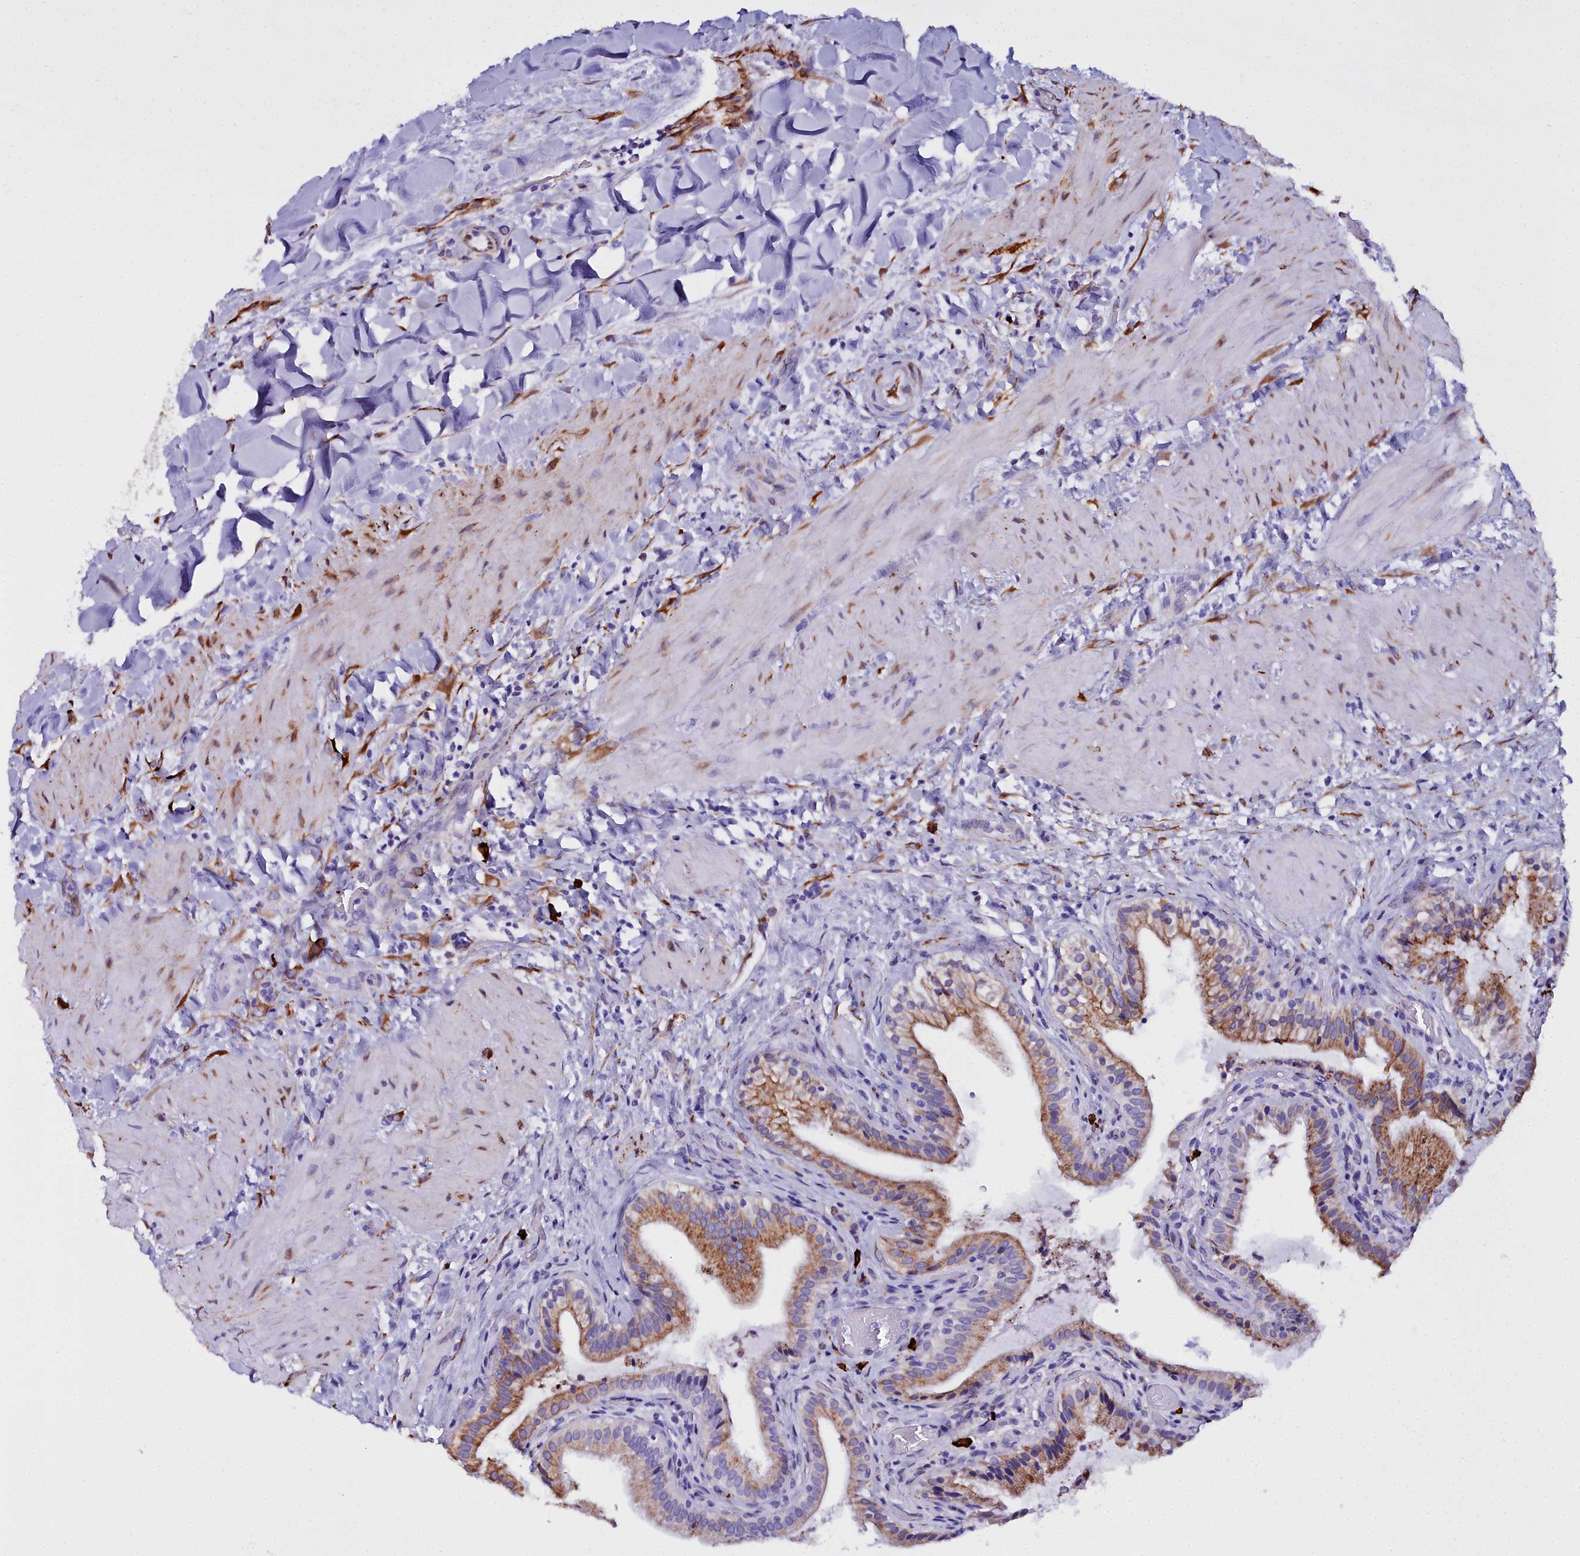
{"staining": {"intensity": "moderate", "quantity": ">75%", "location": "cytoplasmic/membranous"}, "tissue": "gallbladder", "cell_type": "Glandular cells", "image_type": "normal", "snomed": [{"axis": "morphology", "description": "Normal tissue, NOS"}, {"axis": "topography", "description": "Gallbladder"}], "caption": "Moderate cytoplasmic/membranous protein expression is identified in approximately >75% of glandular cells in gallbladder.", "gene": "TXNDC5", "patient": {"sex": "male", "age": 24}}